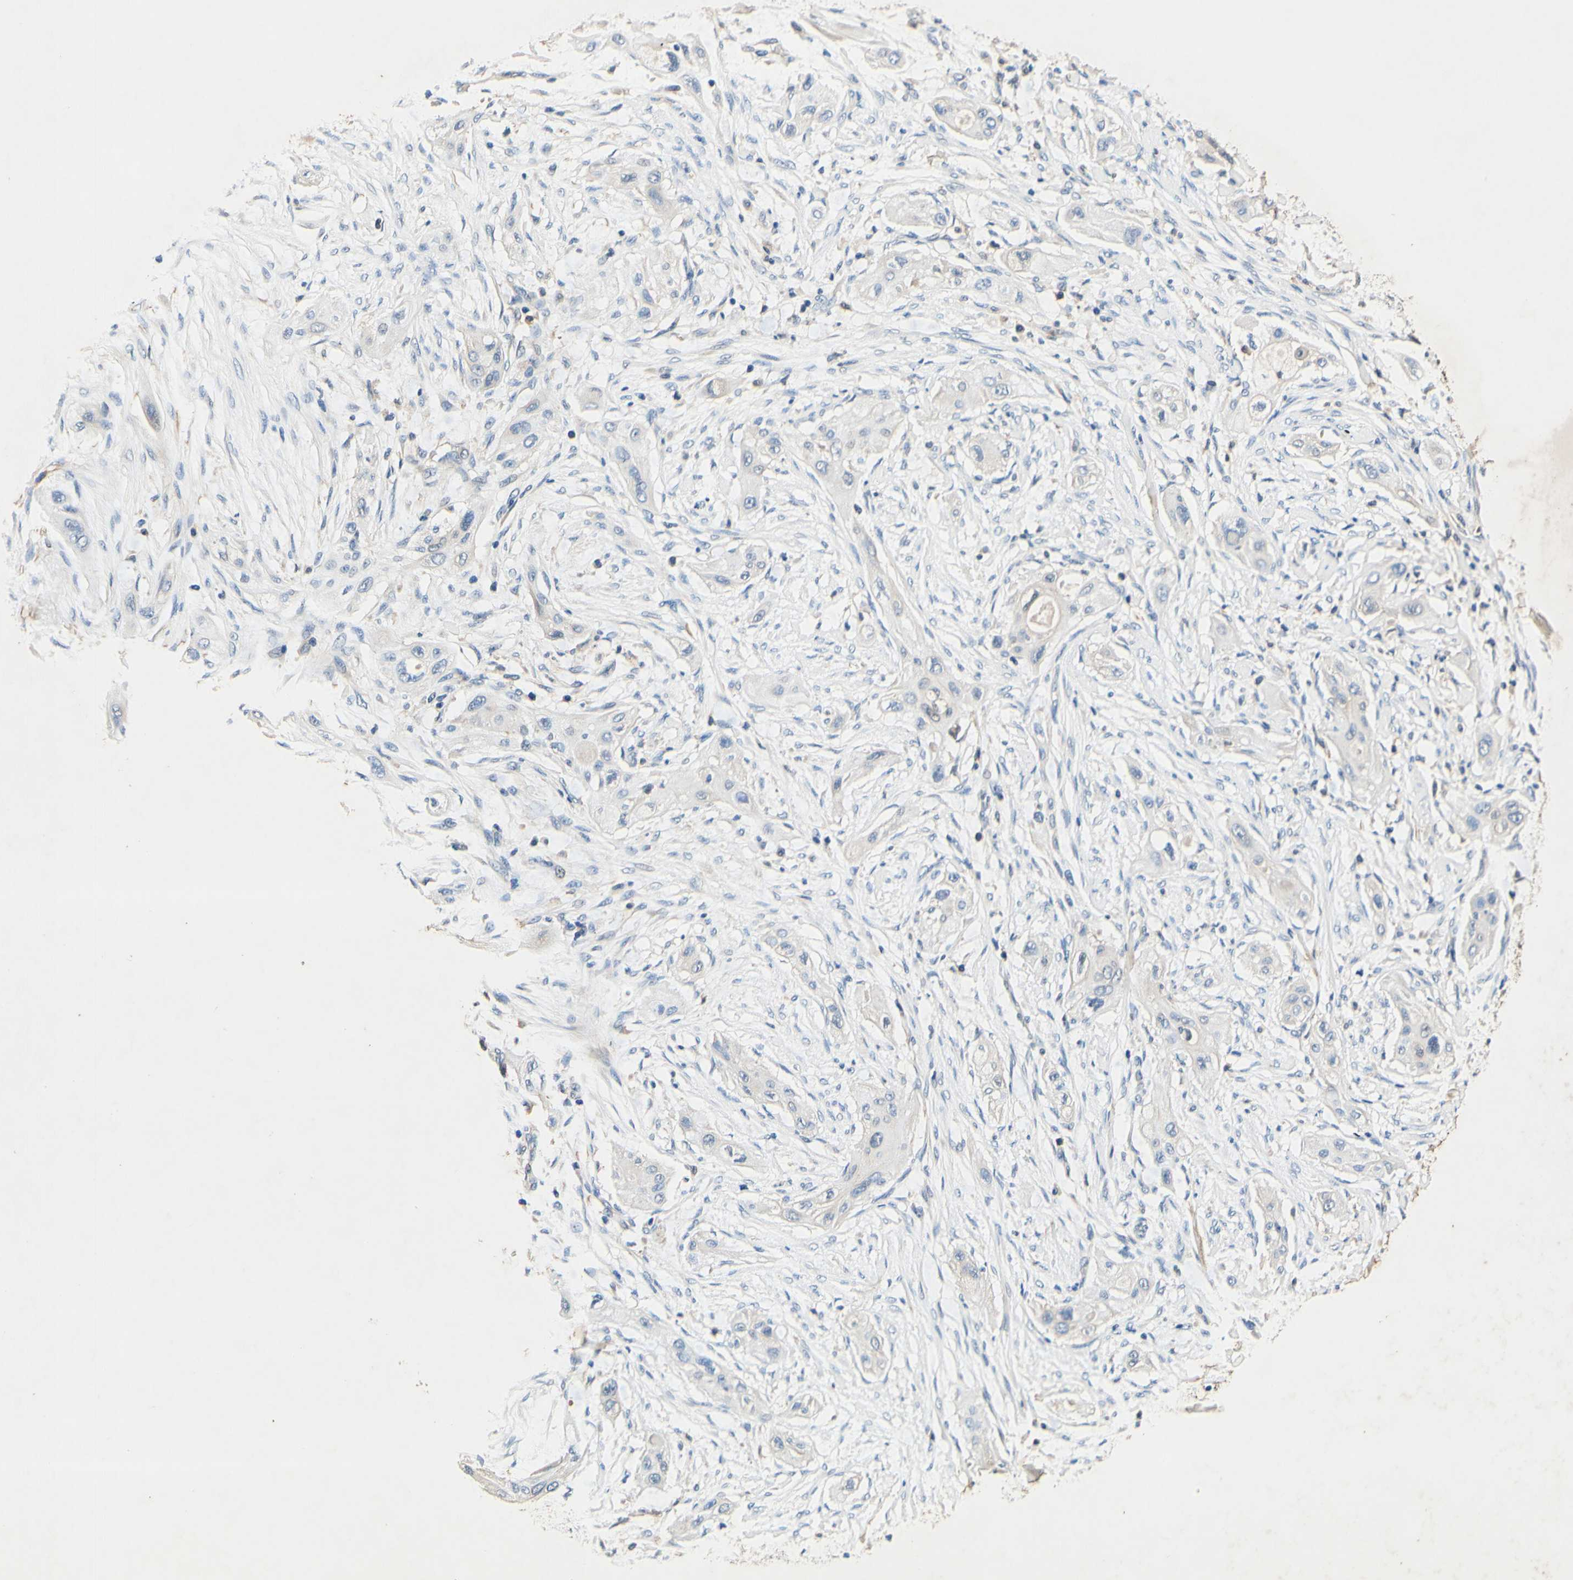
{"staining": {"intensity": "negative", "quantity": "none", "location": "none"}, "tissue": "lung cancer", "cell_type": "Tumor cells", "image_type": "cancer", "snomed": [{"axis": "morphology", "description": "Squamous cell carcinoma, NOS"}, {"axis": "topography", "description": "Lung"}], "caption": "This is an IHC image of lung cancer (squamous cell carcinoma). There is no positivity in tumor cells.", "gene": "PLA2G4A", "patient": {"sex": "female", "age": 47}}